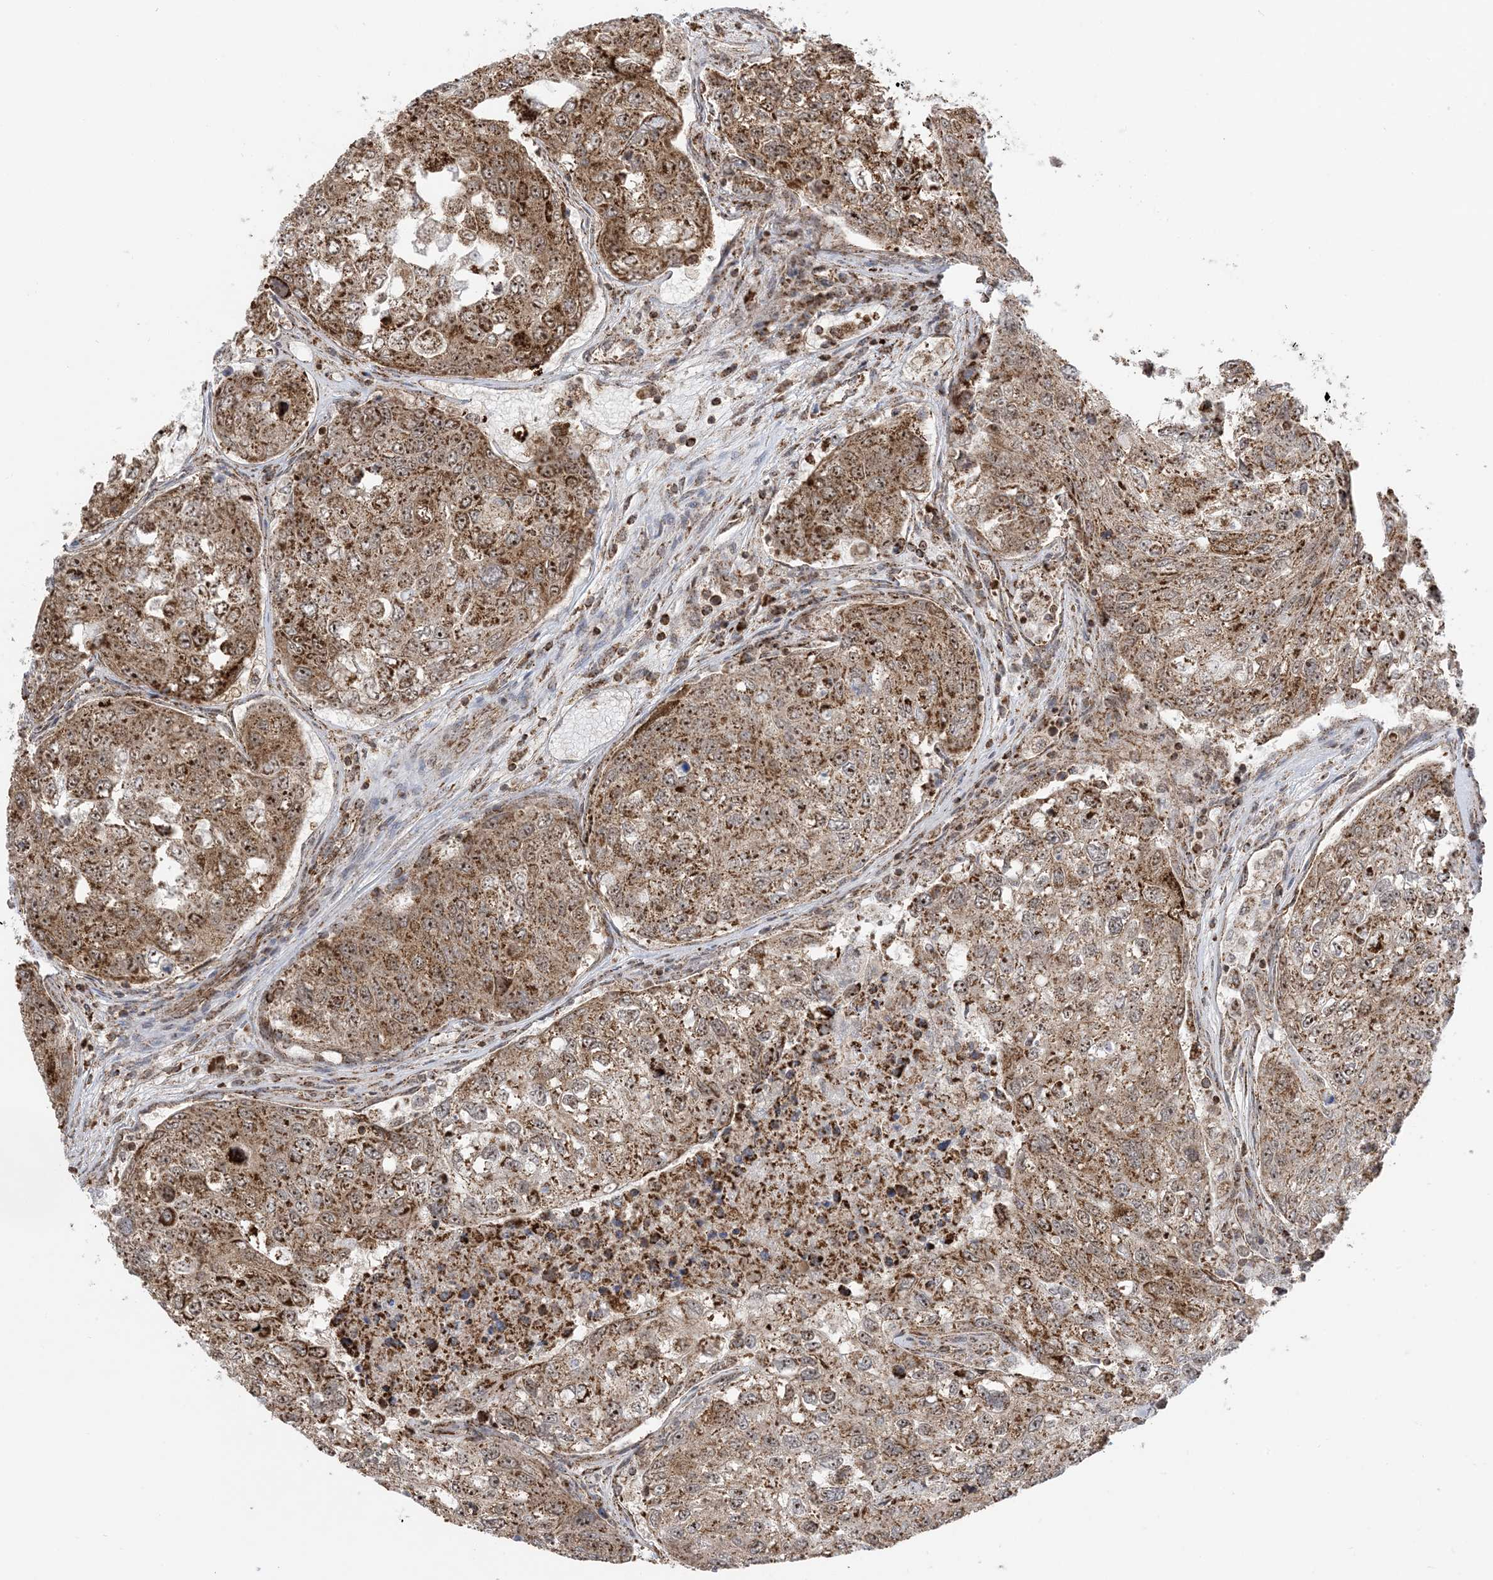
{"staining": {"intensity": "moderate", "quantity": ">75%", "location": "cytoplasmic/membranous,nuclear"}, "tissue": "urothelial cancer", "cell_type": "Tumor cells", "image_type": "cancer", "snomed": [{"axis": "morphology", "description": "Urothelial carcinoma, High grade"}, {"axis": "topography", "description": "Lymph node"}, {"axis": "topography", "description": "Urinary bladder"}], "caption": "Immunohistochemistry (IHC) of human urothelial cancer exhibits medium levels of moderate cytoplasmic/membranous and nuclear positivity in about >75% of tumor cells.", "gene": "MAPKBP1", "patient": {"sex": "male", "age": 51}}